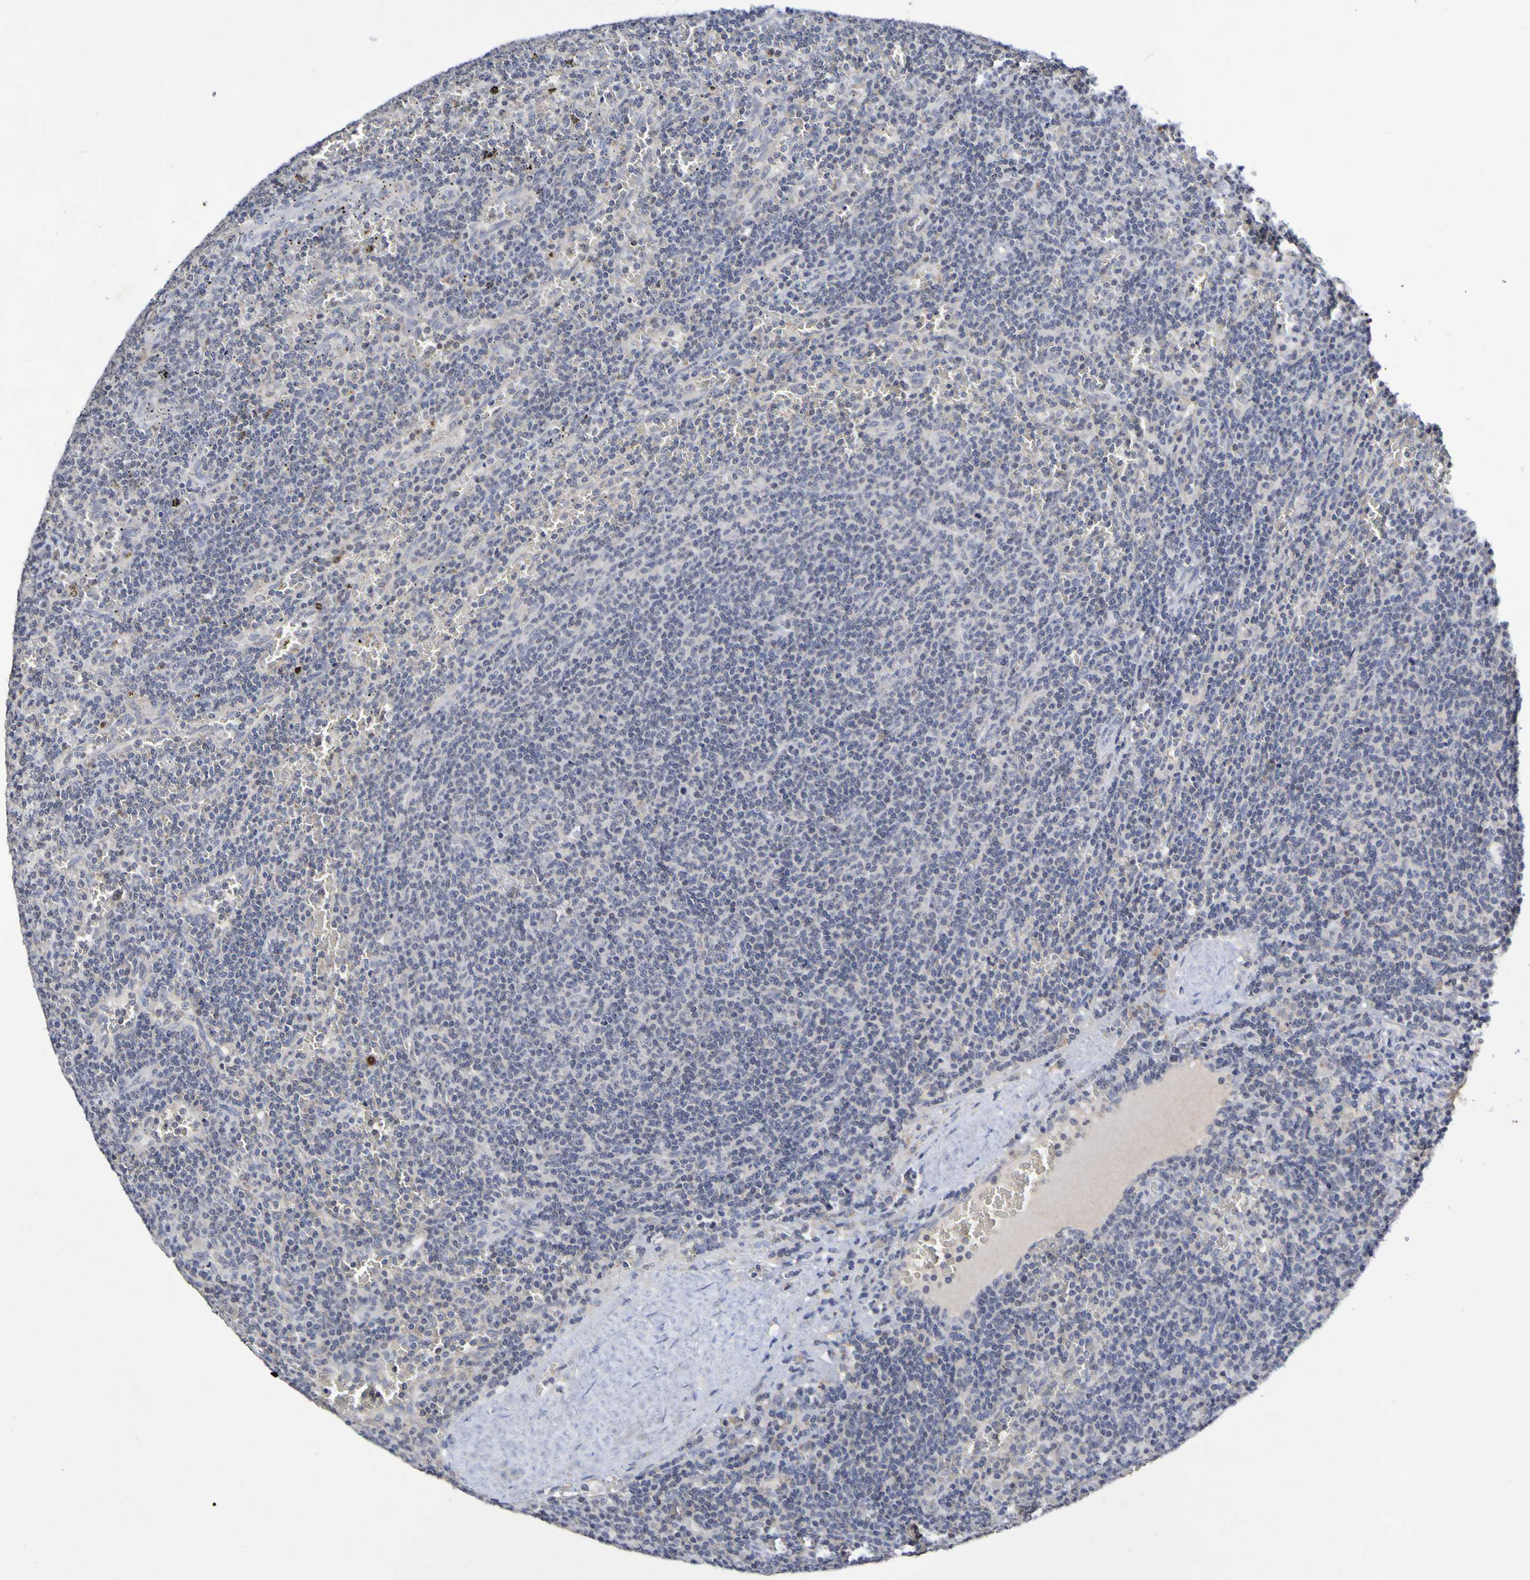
{"staining": {"intensity": "negative", "quantity": "none", "location": "none"}, "tissue": "lymphoma", "cell_type": "Tumor cells", "image_type": "cancer", "snomed": [{"axis": "morphology", "description": "Malignant lymphoma, non-Hodgkin's type, Low grade"}, {"axis": "topography", "description": "Spleen"}], "caption": "Lymphoma stained for a protein using IHC displays no expression tumor cells.", "gene": "PTP4A2", "patient": {"sex": "female", "age": 50}}